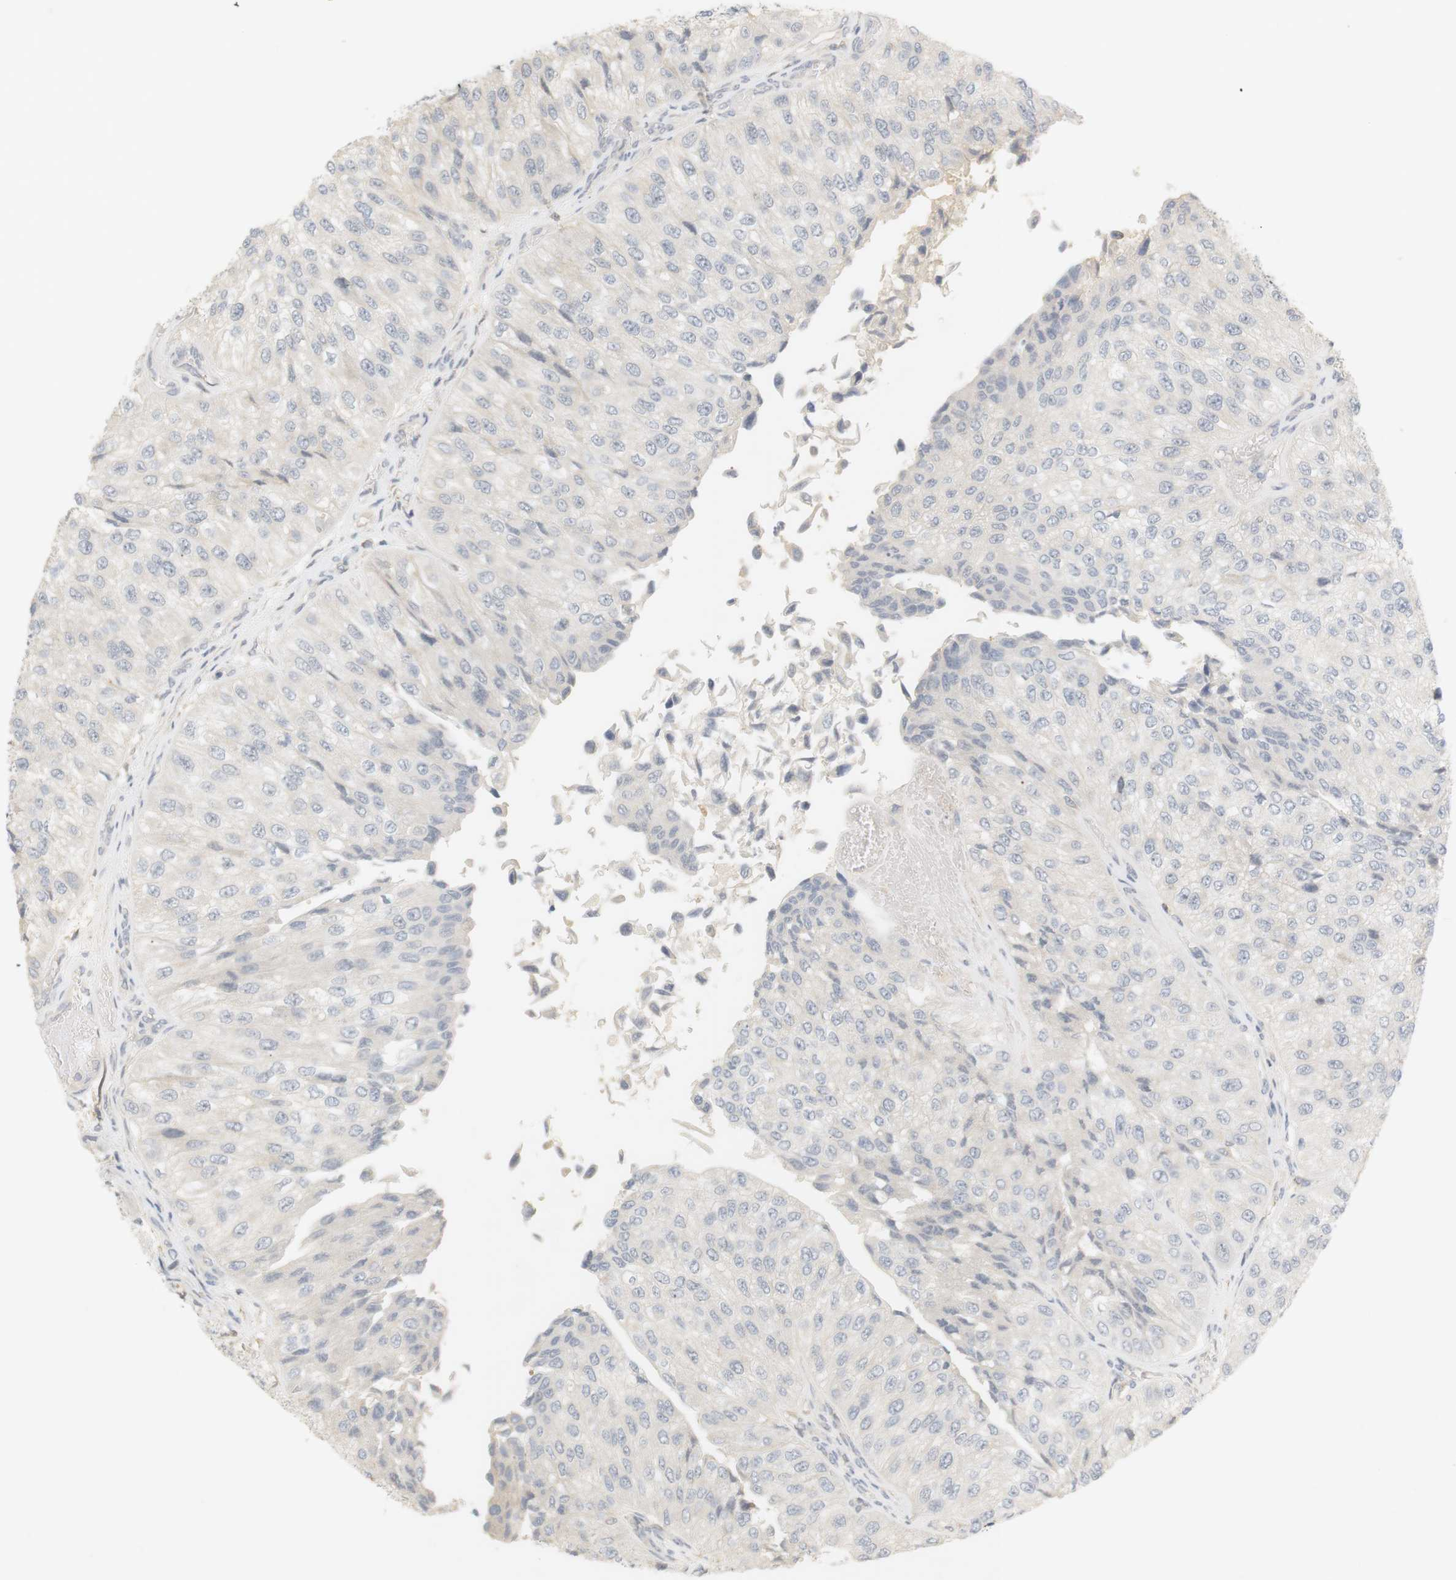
{"staining": {"intensity": "negative", "quantity": "none", "location": "none"}, "tissue": "urothelial cancer", "cell_type": "Tumor cells", "image_type": "cancer", "snomed": [{"axis": "morphology", "description": "Urothelial carcinoma, High grade"}, {"axis": "topography", "description": "Kidney"}, {"axis": "topography", "description": "Urinary bladder"}], "caption": "High power microscopy histopathology image of an IHC micrograph of urothelial cancer, revealing no significant expression in tumor cells.", "gene": "RTN3", "patient": {"sex": "male", "age": 77}}